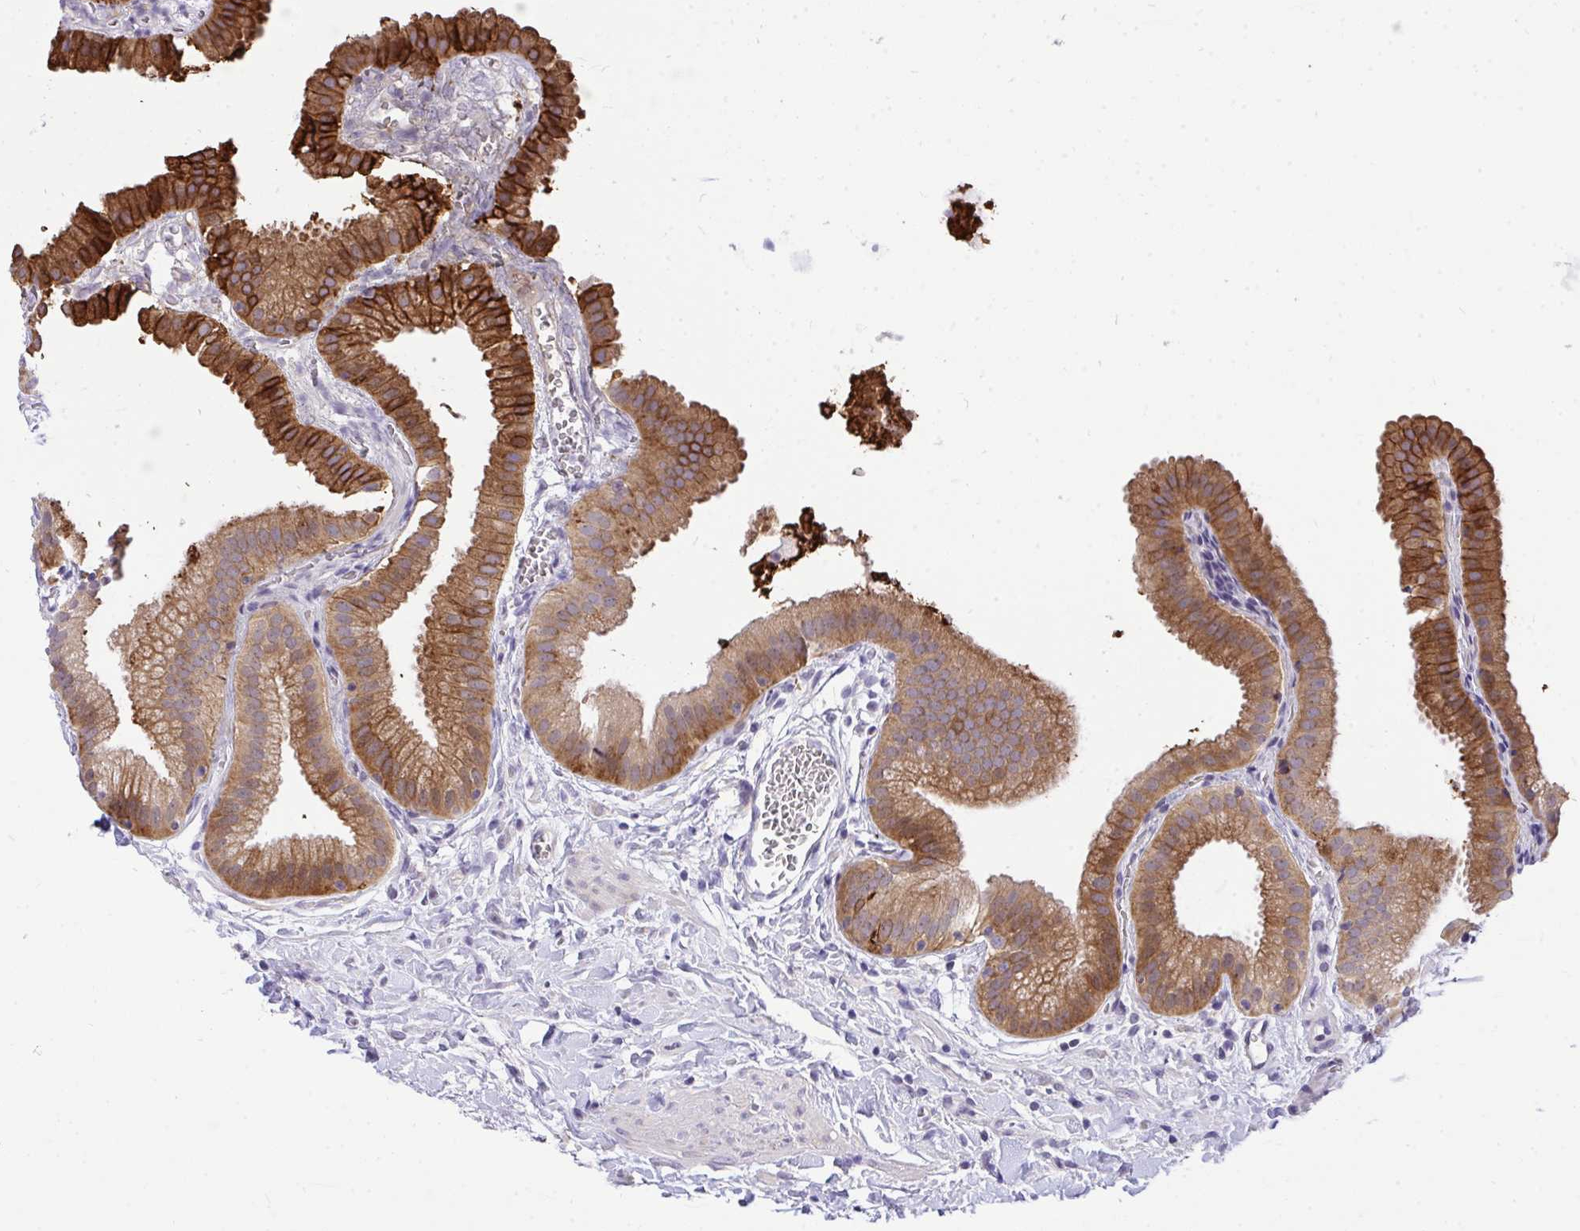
{"staining": {"intensity": "strong", "quantity": "25%-75%", "location": "cytoplasmic/membranous"}, "tissue": "gallbladder", "cell_type": "Glandular cells", "image_type": "normal", "snomed": [{"axis": "morphology", "description": "Normal tissue, NOS"}, {"axis": "topography", "description": "Gallbladder"}], "caption": "Normal gallbladder shows strong cytoplasmic/membranous expression in approximately 25%-75% of glandular cells Nuclei are stained in blue..", "gene": "VGLL3", "patient": {"sex": "female", "age": 63}}